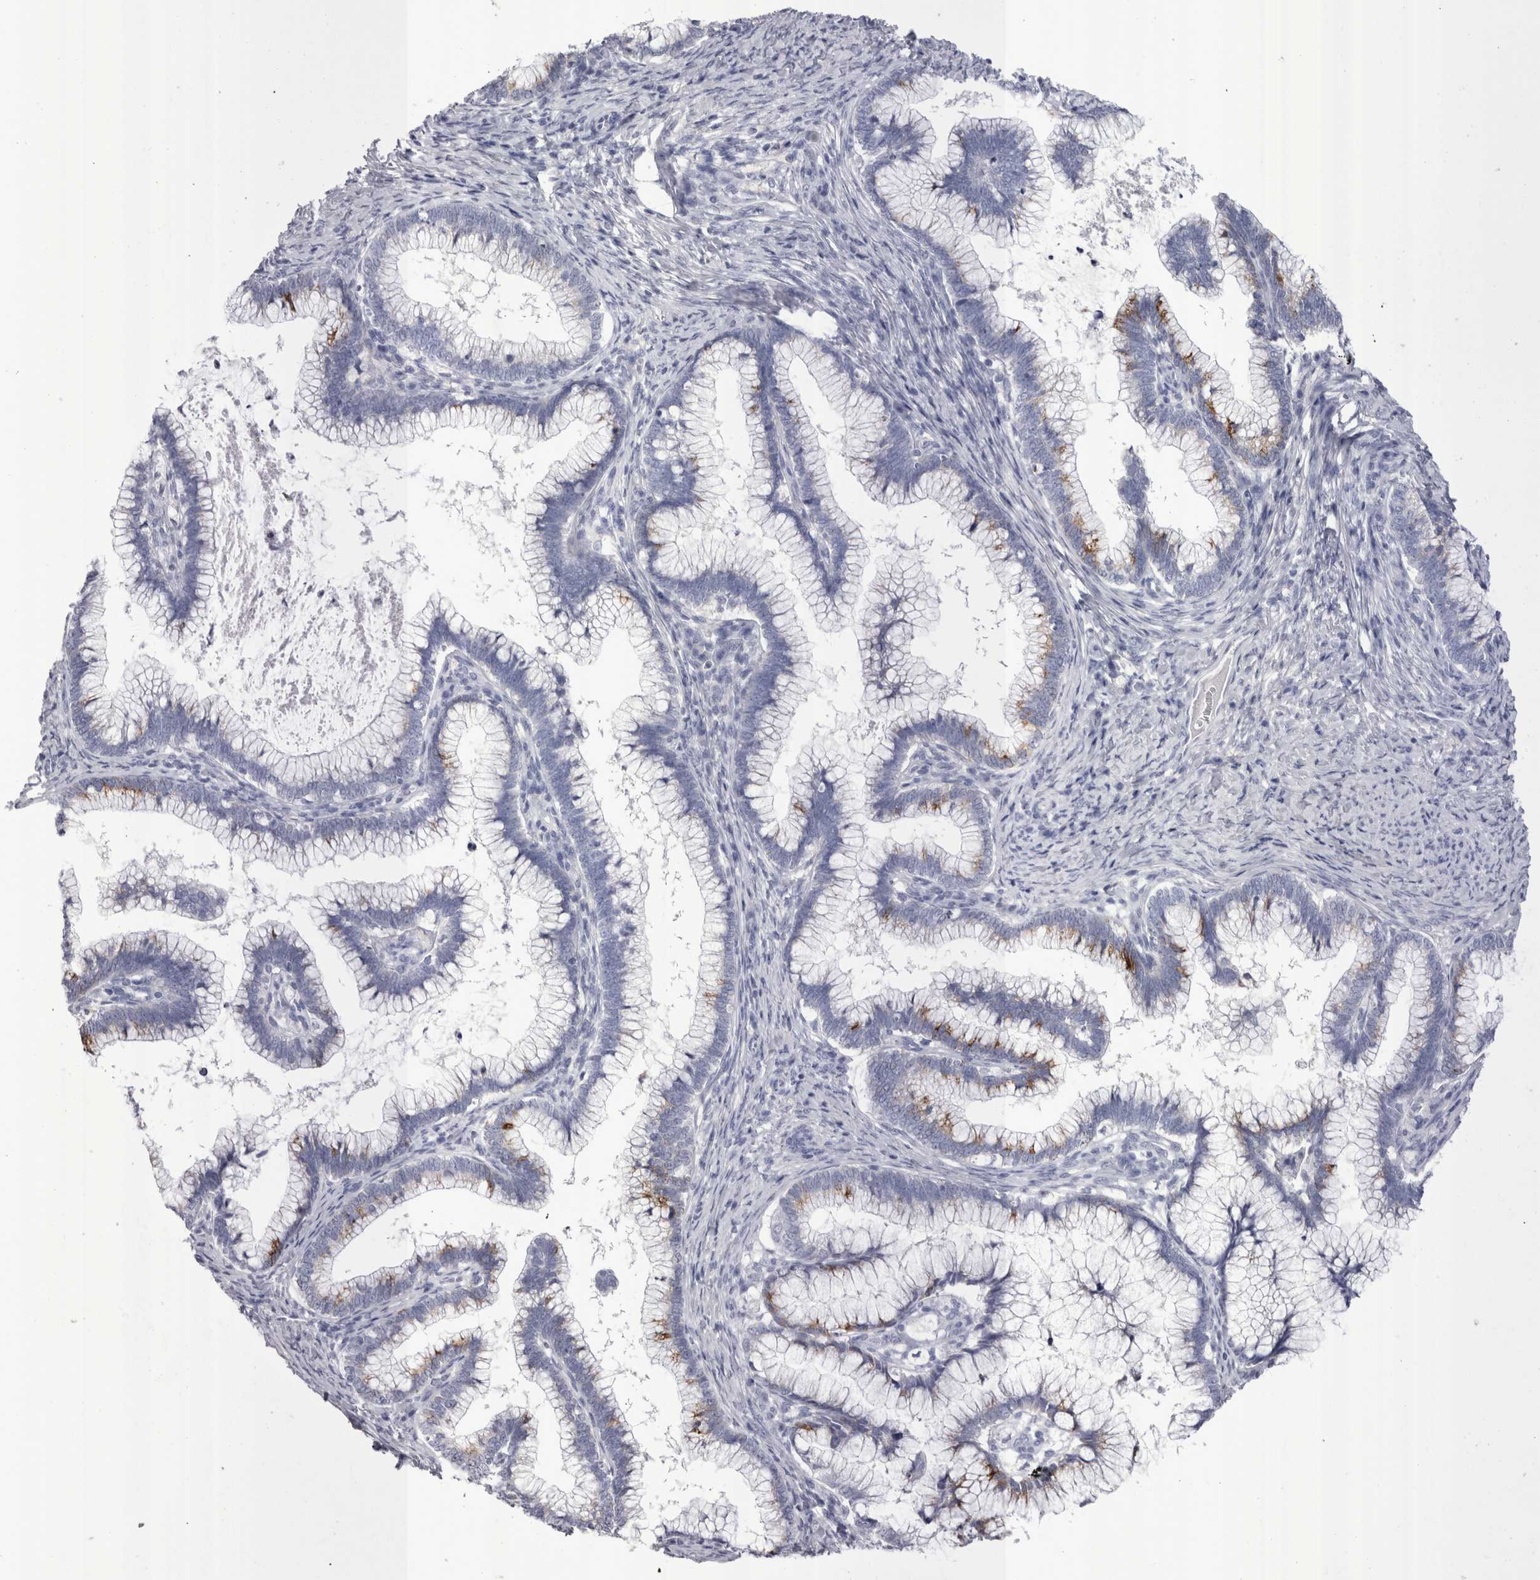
{"staining": {"intensity": "strong", "quantity": "<25%", "location": "cytoplasmic/membranous"}, "tissue": "cervical cancer", "cell_type": "Tumor cells", "image_type": "cancer", "snomed": [{"axis": "morphology", "description": "Adenocarcinoma, NOS"}, {"axis": "topography", "description": "Cervix"}], "caption": "Strong cytoplasmic/membranous expression is seen in about <25% of tumor cells in cervical cancer.", "gene": "PWP2", "patient": {"sex": "female", "age": 36}}